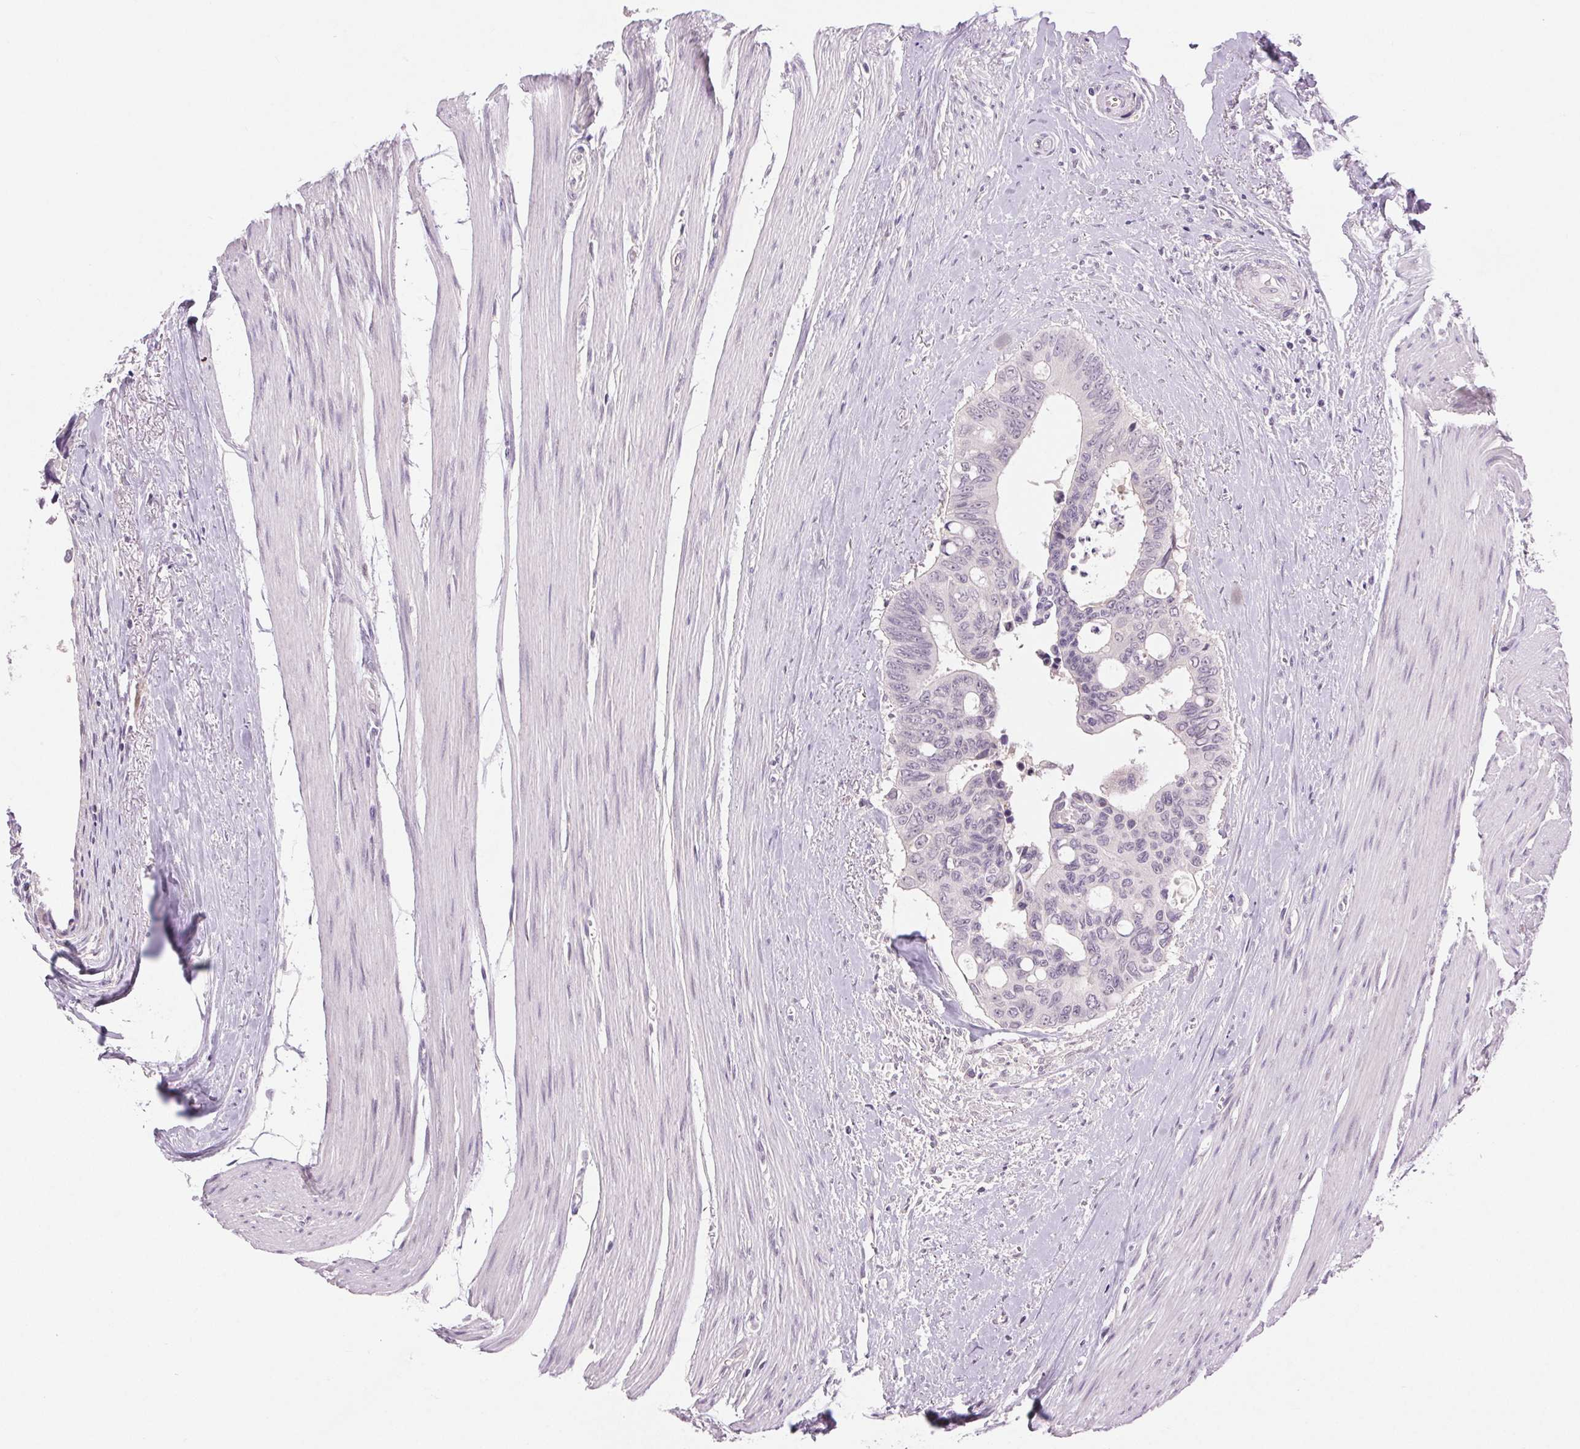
{"staining": {"intensity": "negative", "quantity": "none", "location": "none"}, "tissue": "colorectal cancer", "cell_type": "Tumor cells", "image_type": "cancer", "snomed": [{"axis": "morphology", "description": "Adenocarcinoma, NOS"}, {"axis": "topography", "description": "Rectum"}], "caption": "This is an IHC micrograph of colorectal cancer. There is no expression in tumor cells.", "gene": "FAM168A", "patient": {"sex": "male", "age": 76}}